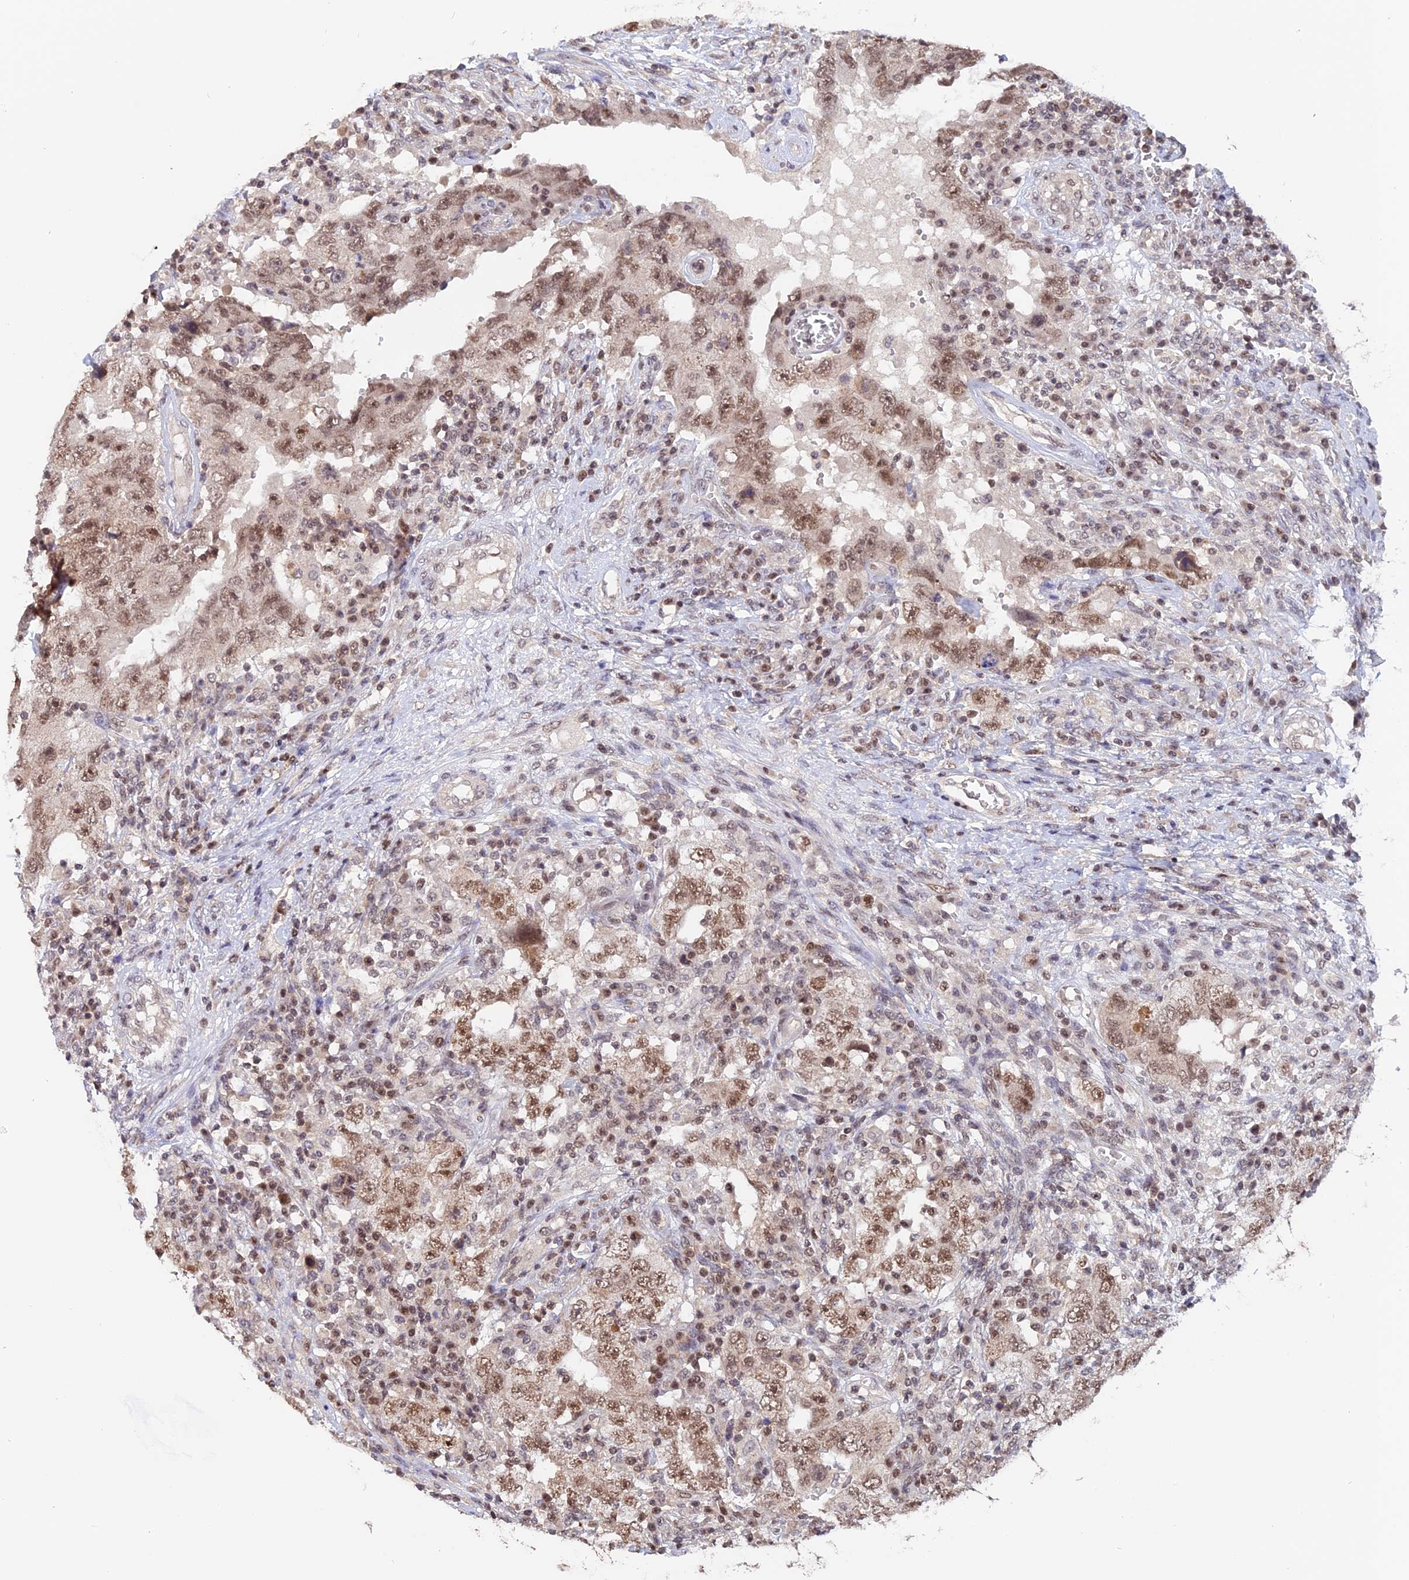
{"staining": {"intensity": "moderate", "quantity": ">75%", "location": "nuclear"}, "tissue": "testis cancer", "cell_type": "Tumor cells", "image_type": "cancer", "snomed": [{"axis": "morphology", "description": "Carcinoma, Embryonal, NOS"}, {"axis": "topography", "description": "Testis"}], "caption": "The histopathology image displays immunohistochemical staining of testis embryonal carcinoma. There is moderate nuclear positivity is seen in approximately >75% of tumor cells.", "gene": "RFC5", "patient": {"sex": "male", "age": 26}}